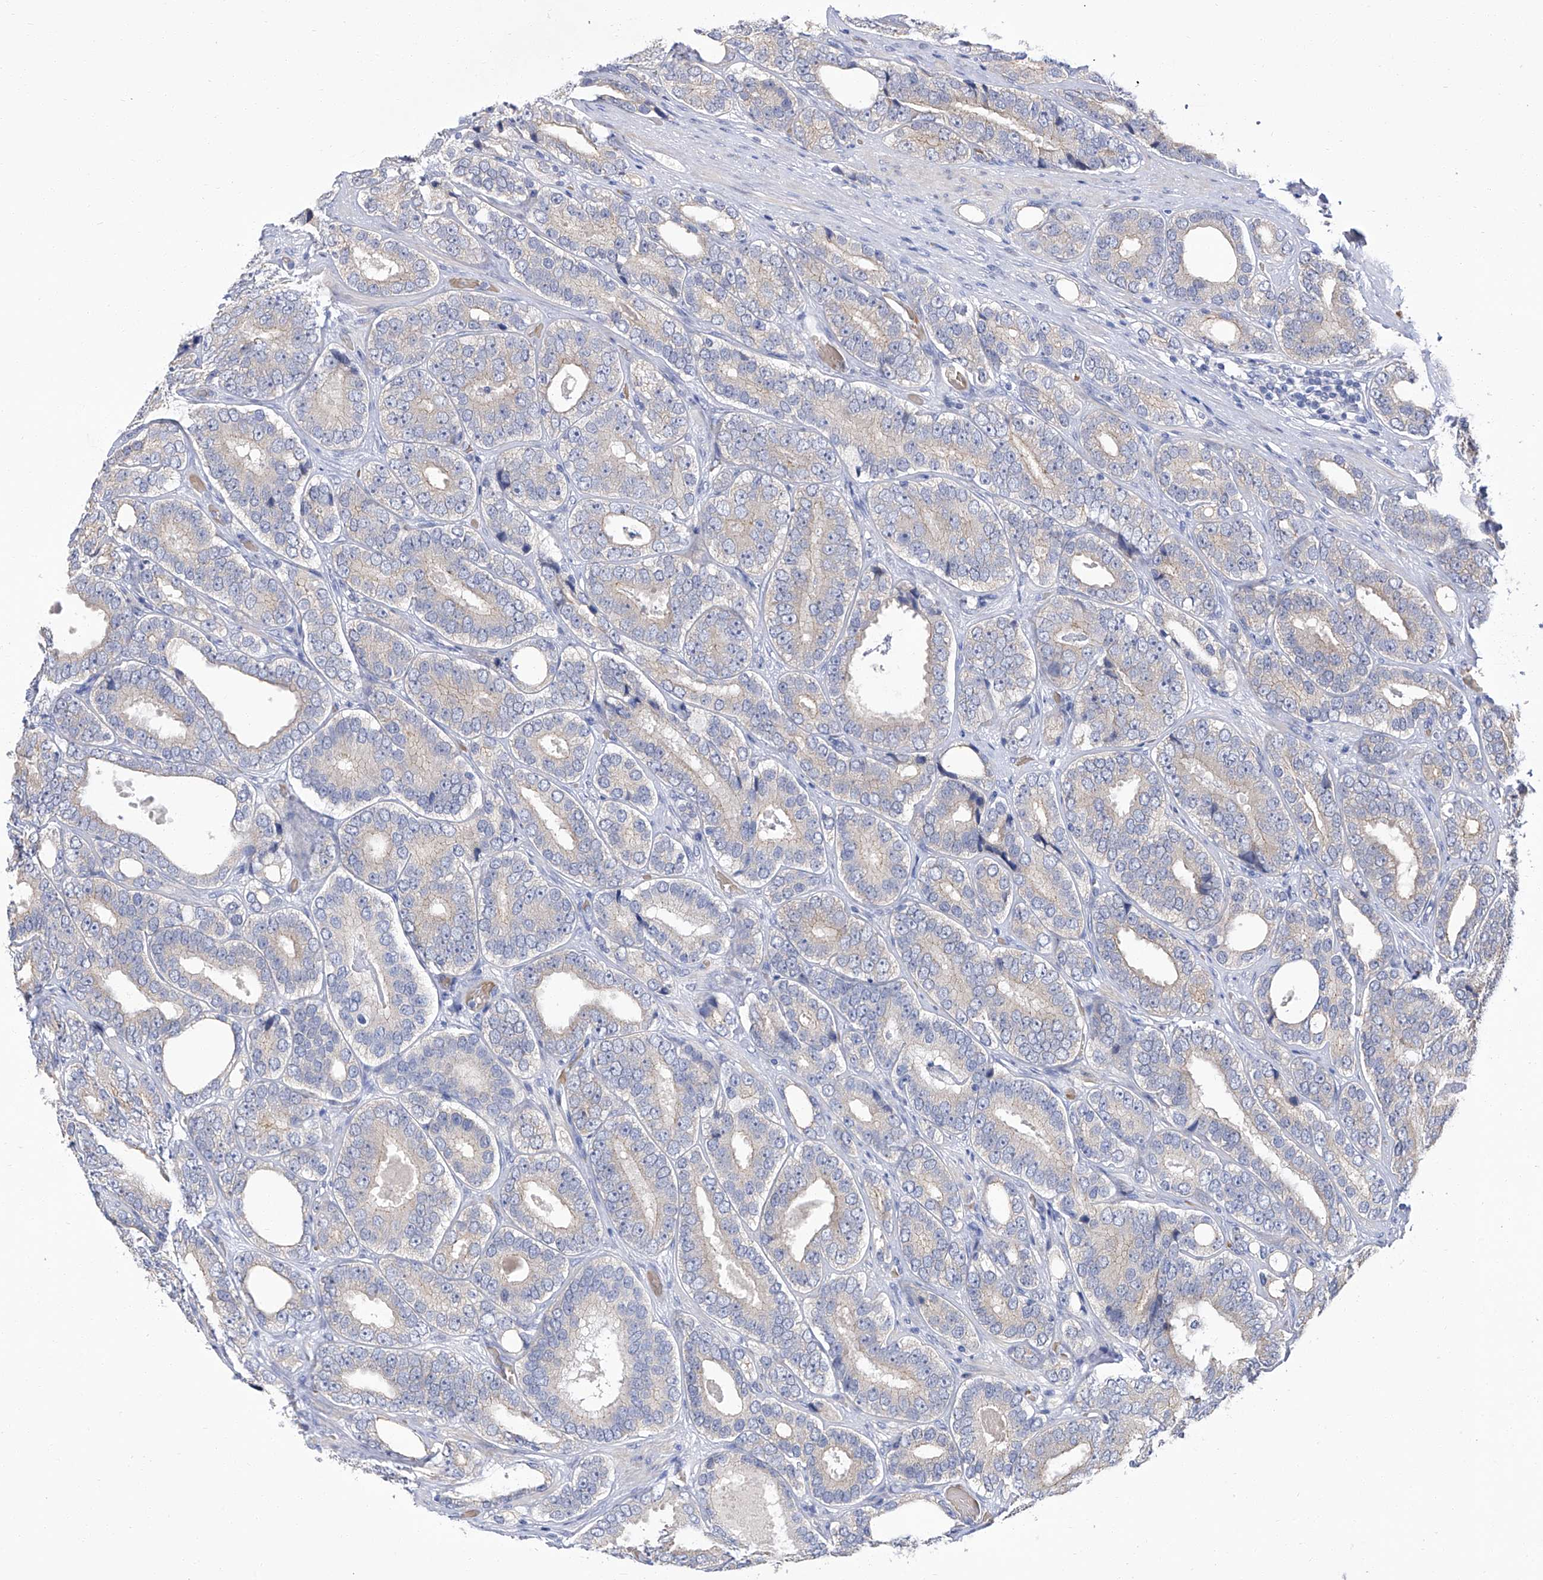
{"staining": {"intensity": "negative", "quantity": "none", "location": "none"}, "tissue": "prostate cancer", "cell_type": "Tumor cells", "image_type": "cancer", "snomed": [{"axis": "morphology", "description": "Adenocarcinoma, High grade"}, {"axis": "topography", "description": "Prostate"}], "caption": "Protein analysis of prostate adenocarcinoma (high-grade) reveals no significant positivity in tumor cells.", "gene": "PARD3", "patient": {"sex": "male", "age": 56}}